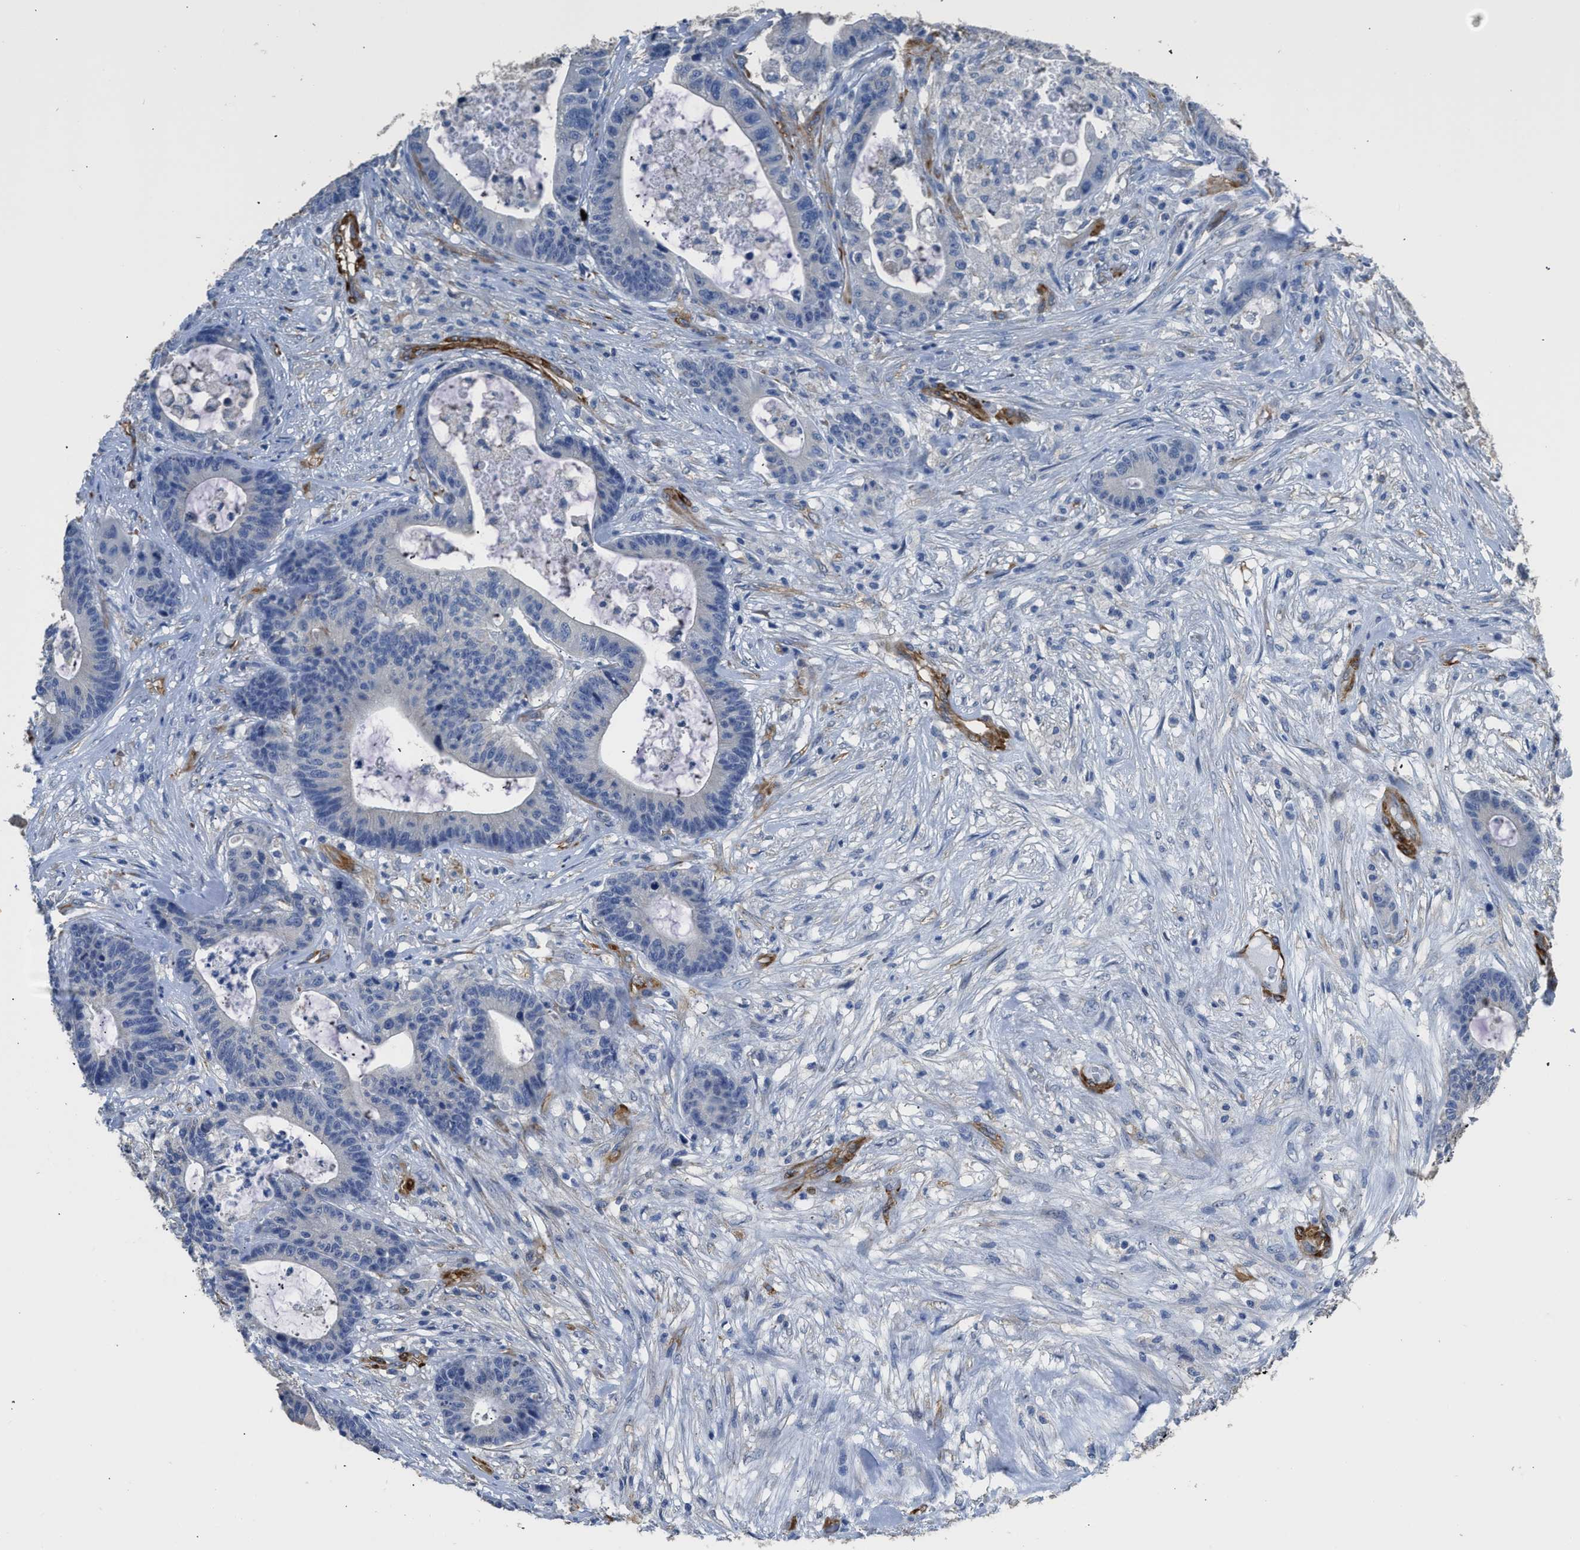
{"staining": {"intensity": "negative", "quantity": "none", "location": "none"}, "tissue": "colorectal cancer", "cell_type": "Tumor cells", "image_type": "cancer", "snomed": [{"axis": "morphology", "description": "Adenocarcinoma, NOS"}, {"axis": "topography", "description": "Colon"}], "caption": "This is a histopathology image of immunohistochemistry staining of adenocarcinoma (colorectal), which shows no positivity in tumor cells. (IHC, brightfield microscopy, high magnification).", "gene": "ZSWIM5", "patient": {"sex": "female", "age": 84}}